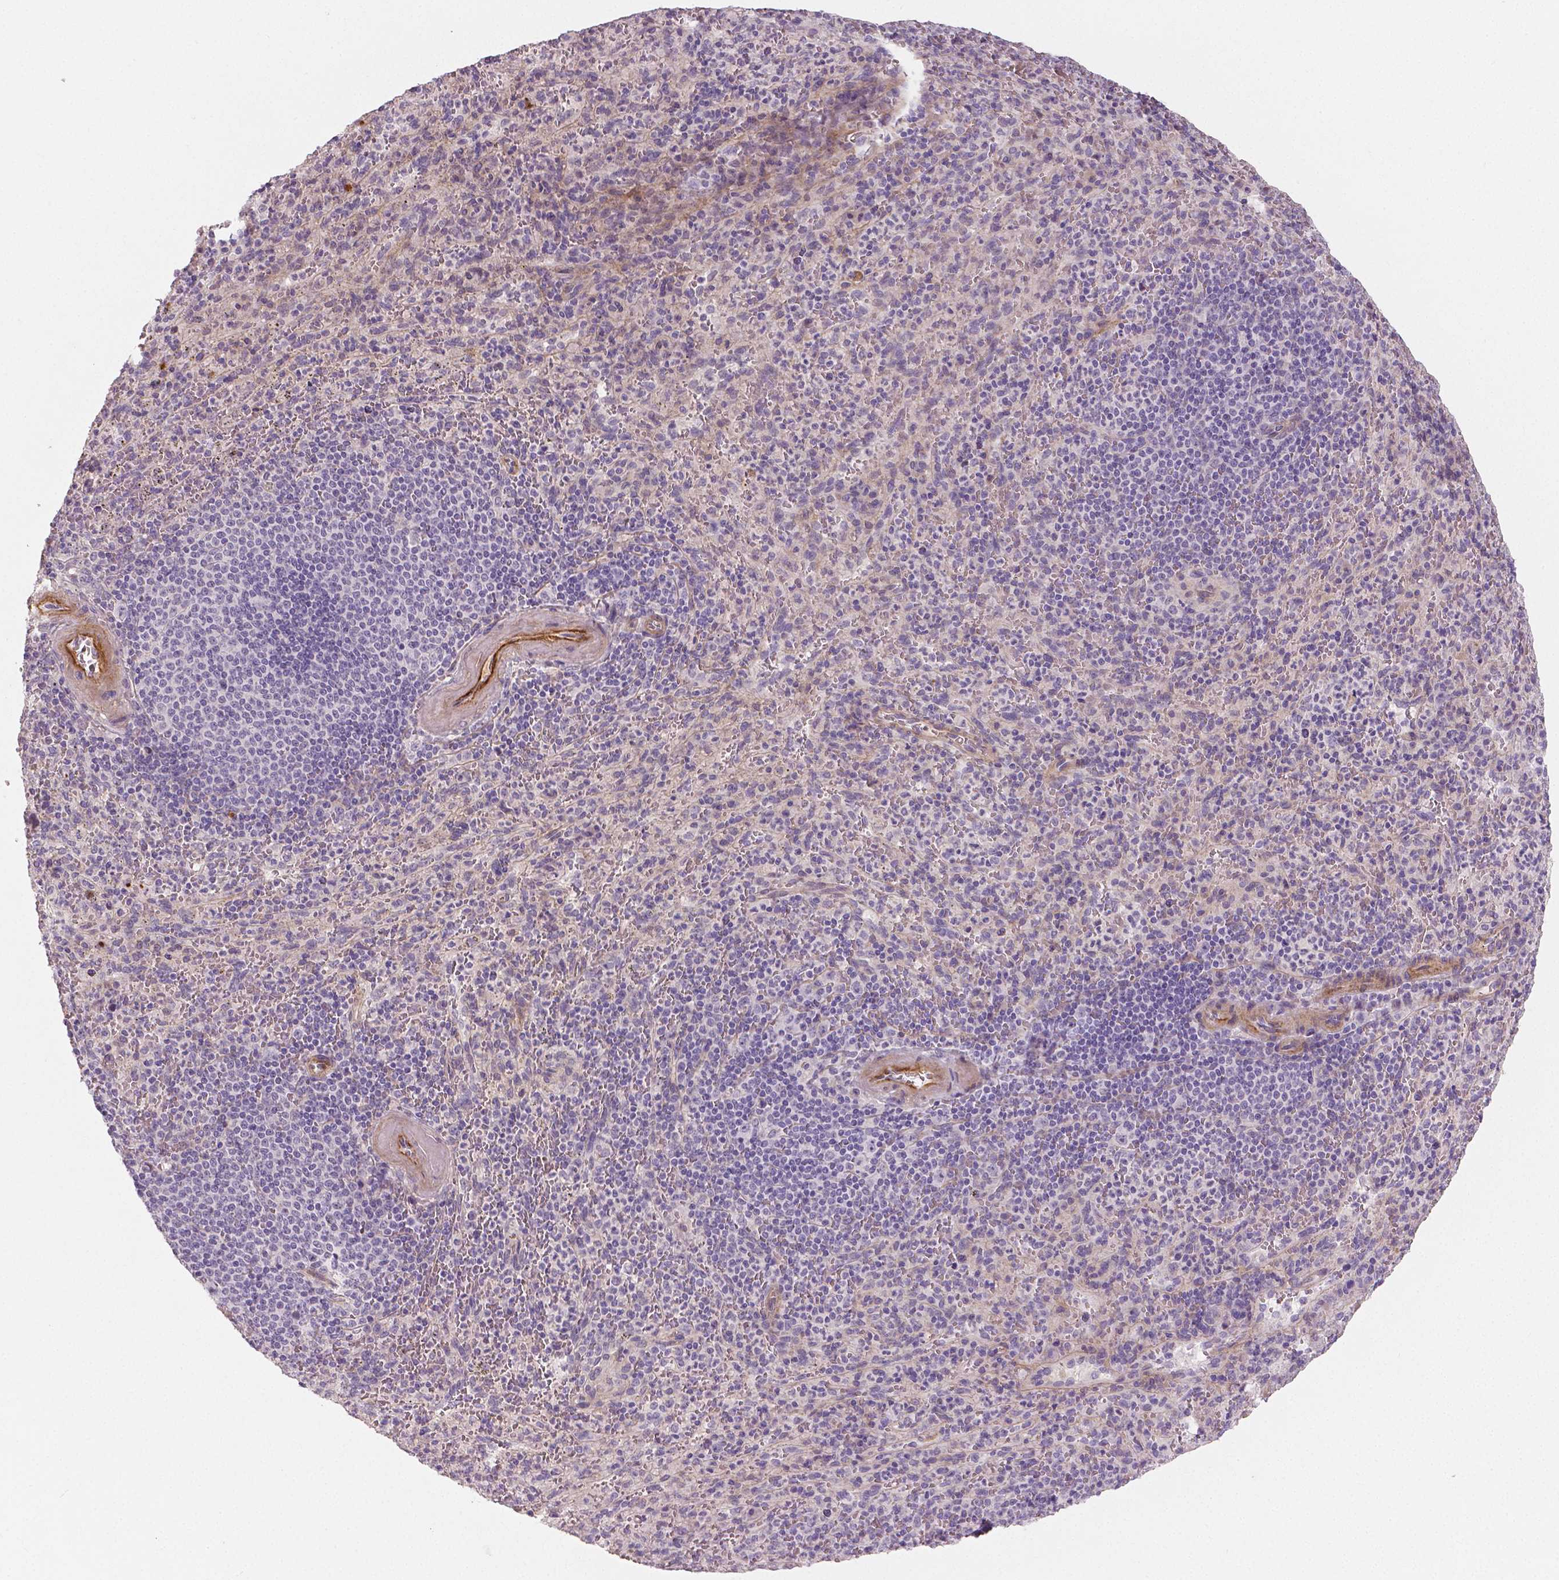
{"staining": {"intensity": "negative", "quantity": "none", "location": "none"}, "tissue": "spleen", "cell_type": "Cells in red pulp", "image_type": "normal", "snomed": [{"axis": "morphology", "description": "Normal tissue, NOS"}, {"axis": "topography", "description": "Spleen"}], "caption": "The image reveals no staining of cells in red pulp in benign spleen.", "gene": "FLT1", "patient": {"sex": "male", "age": 57}}